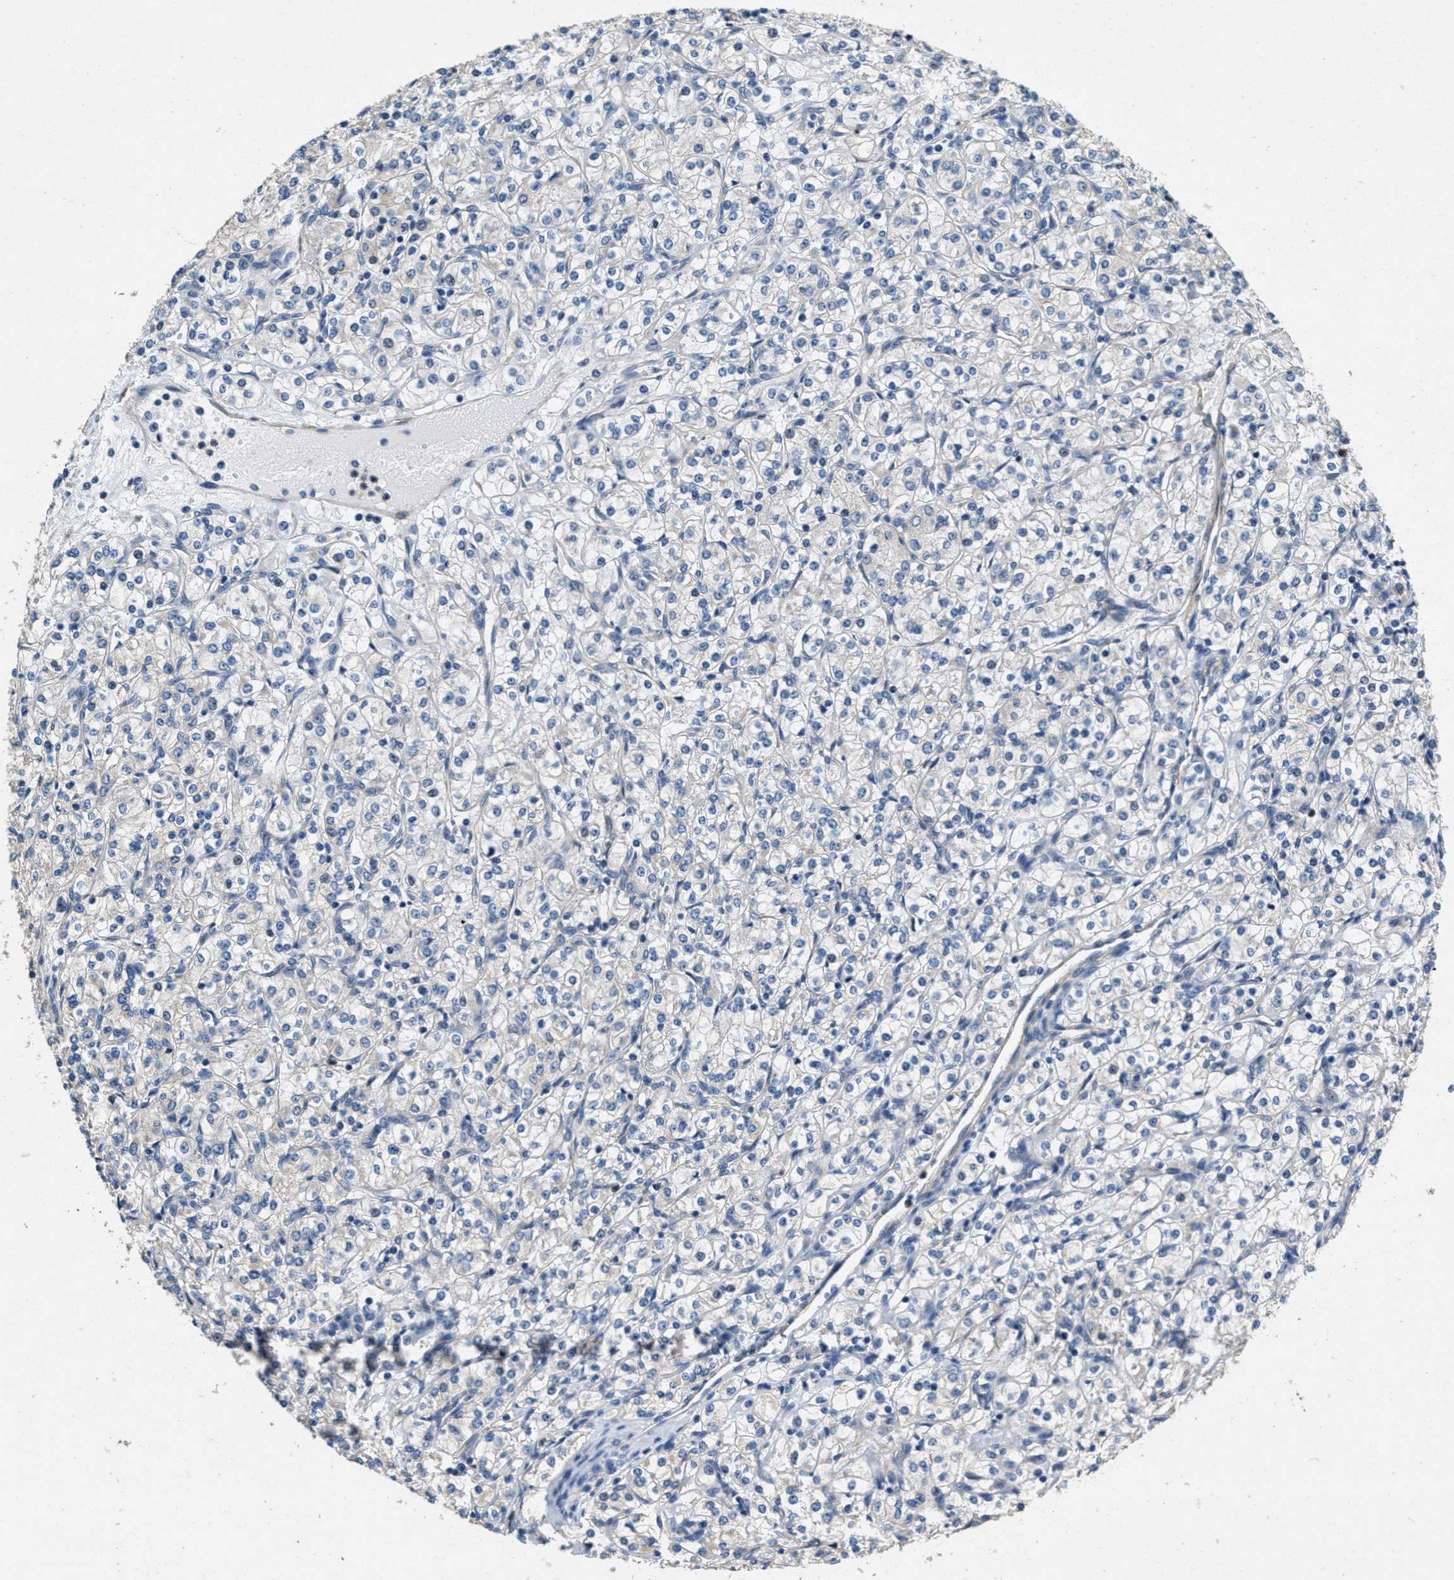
{"staining": {"intensity": "negative", "quantity": "none", "location": "none"}, "tissue": "renal cancer", "cell_type": "Tumor cells", "image_type": "cancer", "snomed": [{"axis": "morphology", "description": "Adenocarcinoma, NOS"}, {"axis": "topography", "description": "Kidney"}], "caption": "There is no significant expression in tumor cells of renal adenocarcinoma.", "gene": "TOMM70", "patient": {"sex": "male", "age": 77}}